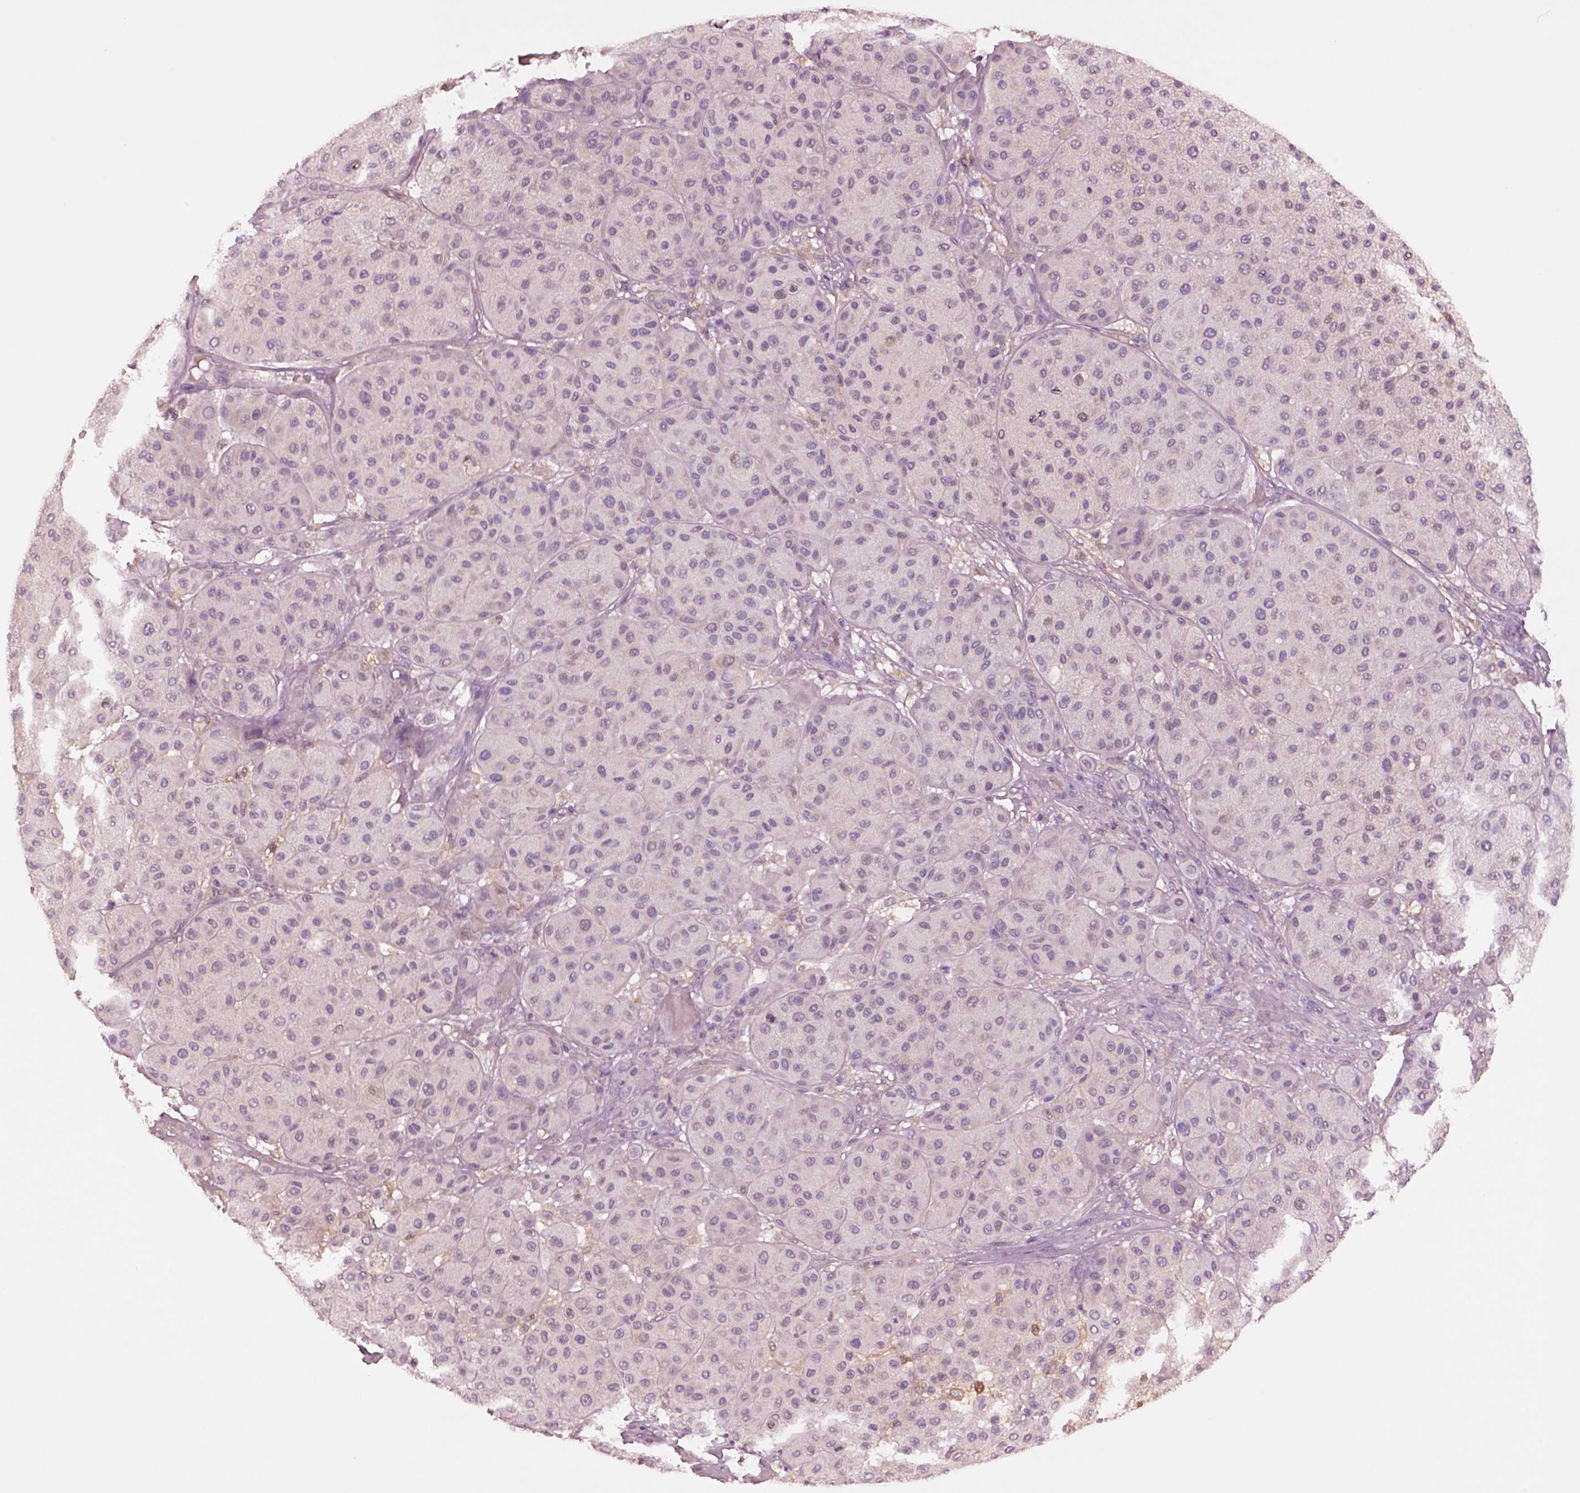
{"staining": {"intensity": "negative", "quantity": "none", "location": "none"}, "tissue": "melanoma", "cell_type": "Tumor cells", "image_type": "cancer", "snomed": [{"axis": "morphology", "description": "Malignant melanoma, Metastatic site"}, {"axis": "topography", "description": "Smooth muscle"}], "caption": "An immunohistochemistry (IHC) photomicrograph of malignant melanoma (metastatic site) is shown. There is no staining in tumor cells of malignant melanoma (metastatic site).", "gene": "CLPSL1", "patient": {"sex": "male", "age": 41}}